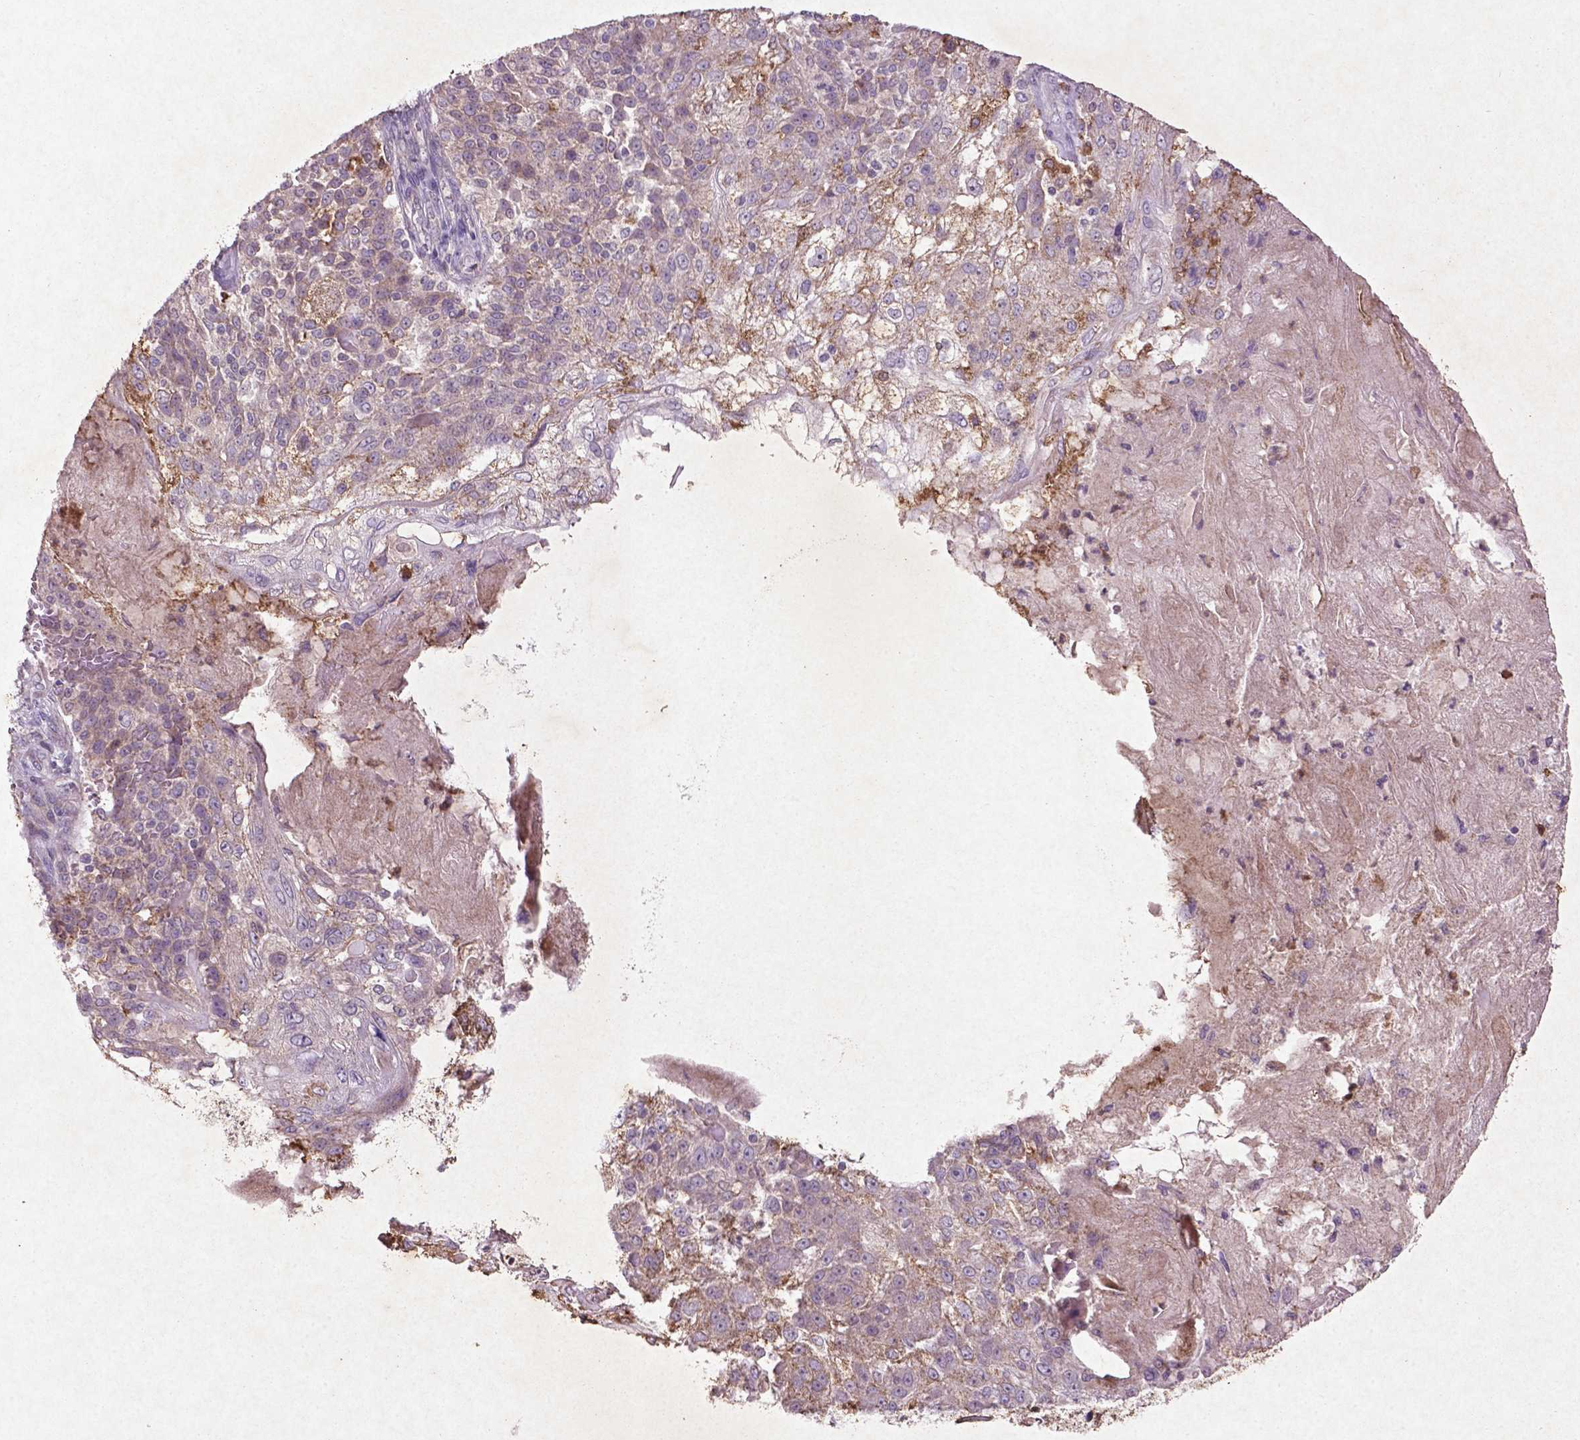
{"staining": {"intensity": "weak", "quantity": "<25%", "location": "cytoplasmic/membranous"}, "tissue": "skin cancer", "cell_type": "Tumor cells", "image_type": "cancer", "snomed": [{"axis": "morphology", "description": "Normal tissue, NOS"}, {"axis": "morphology", "description": "Squamous cell carcinoma, NOS"}, {"axis": "topography", "description": "Skin"}], "caption": "Immunohistochemistry image of human skin cancer stained for a protein (brown), which exhibits no expression in tumor cells.", "gene": "MTOR", "patient": {"sex": "female", "age": 83}}